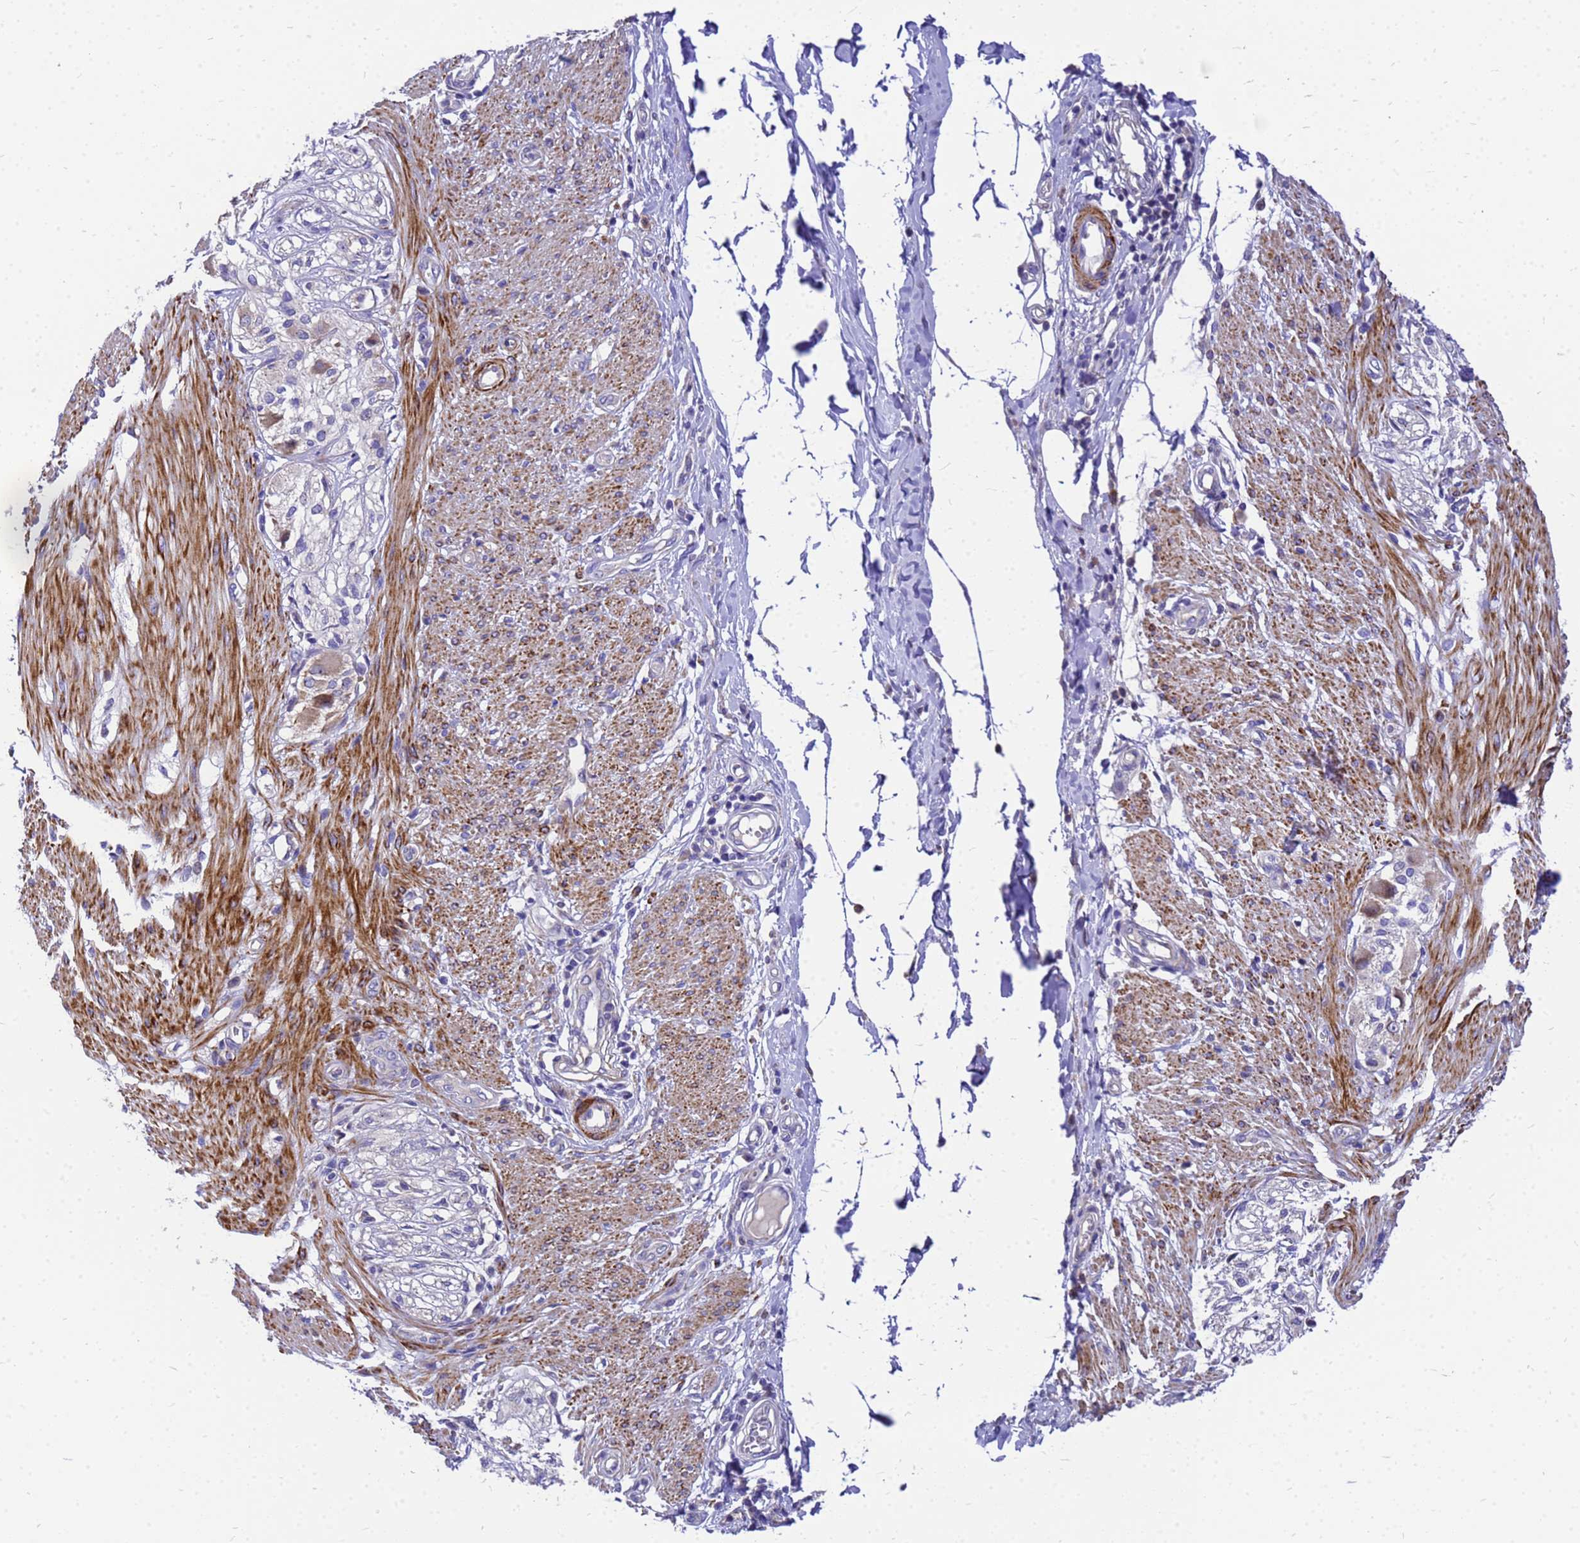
{"staining": {"intensity": "strong", "quantity": ">75%", "location": "cytoplasmic/membranous"}, "tissue": "smooth muscle", "cell_type": "Smooth muscle cells", "image_type": "normal", "snomed": [{"axis": "morphology", "description": "Normal tissue, NOS"}, {"axis": "morphology", "description": "Adenocarcinoma, NOS"}, {"axis": "topography", "description": "Colon"}, {"axis": "topography", "description": "Peripheral nerve tissue"}], "caption": "The photomicrograph reveals staining of benign smooth muscle, revealing strong cytoplasmic/membranous protein expression (brown color) within smooth muscle cells. The staining is performed using DAB (3,3'-diaminobenzidine) brown chromogen to label protein expression. The nuclei are counter-stained blue using hematoxylin.", "gene": "POP7", "patient": {"sex": "male", "age": 14}}